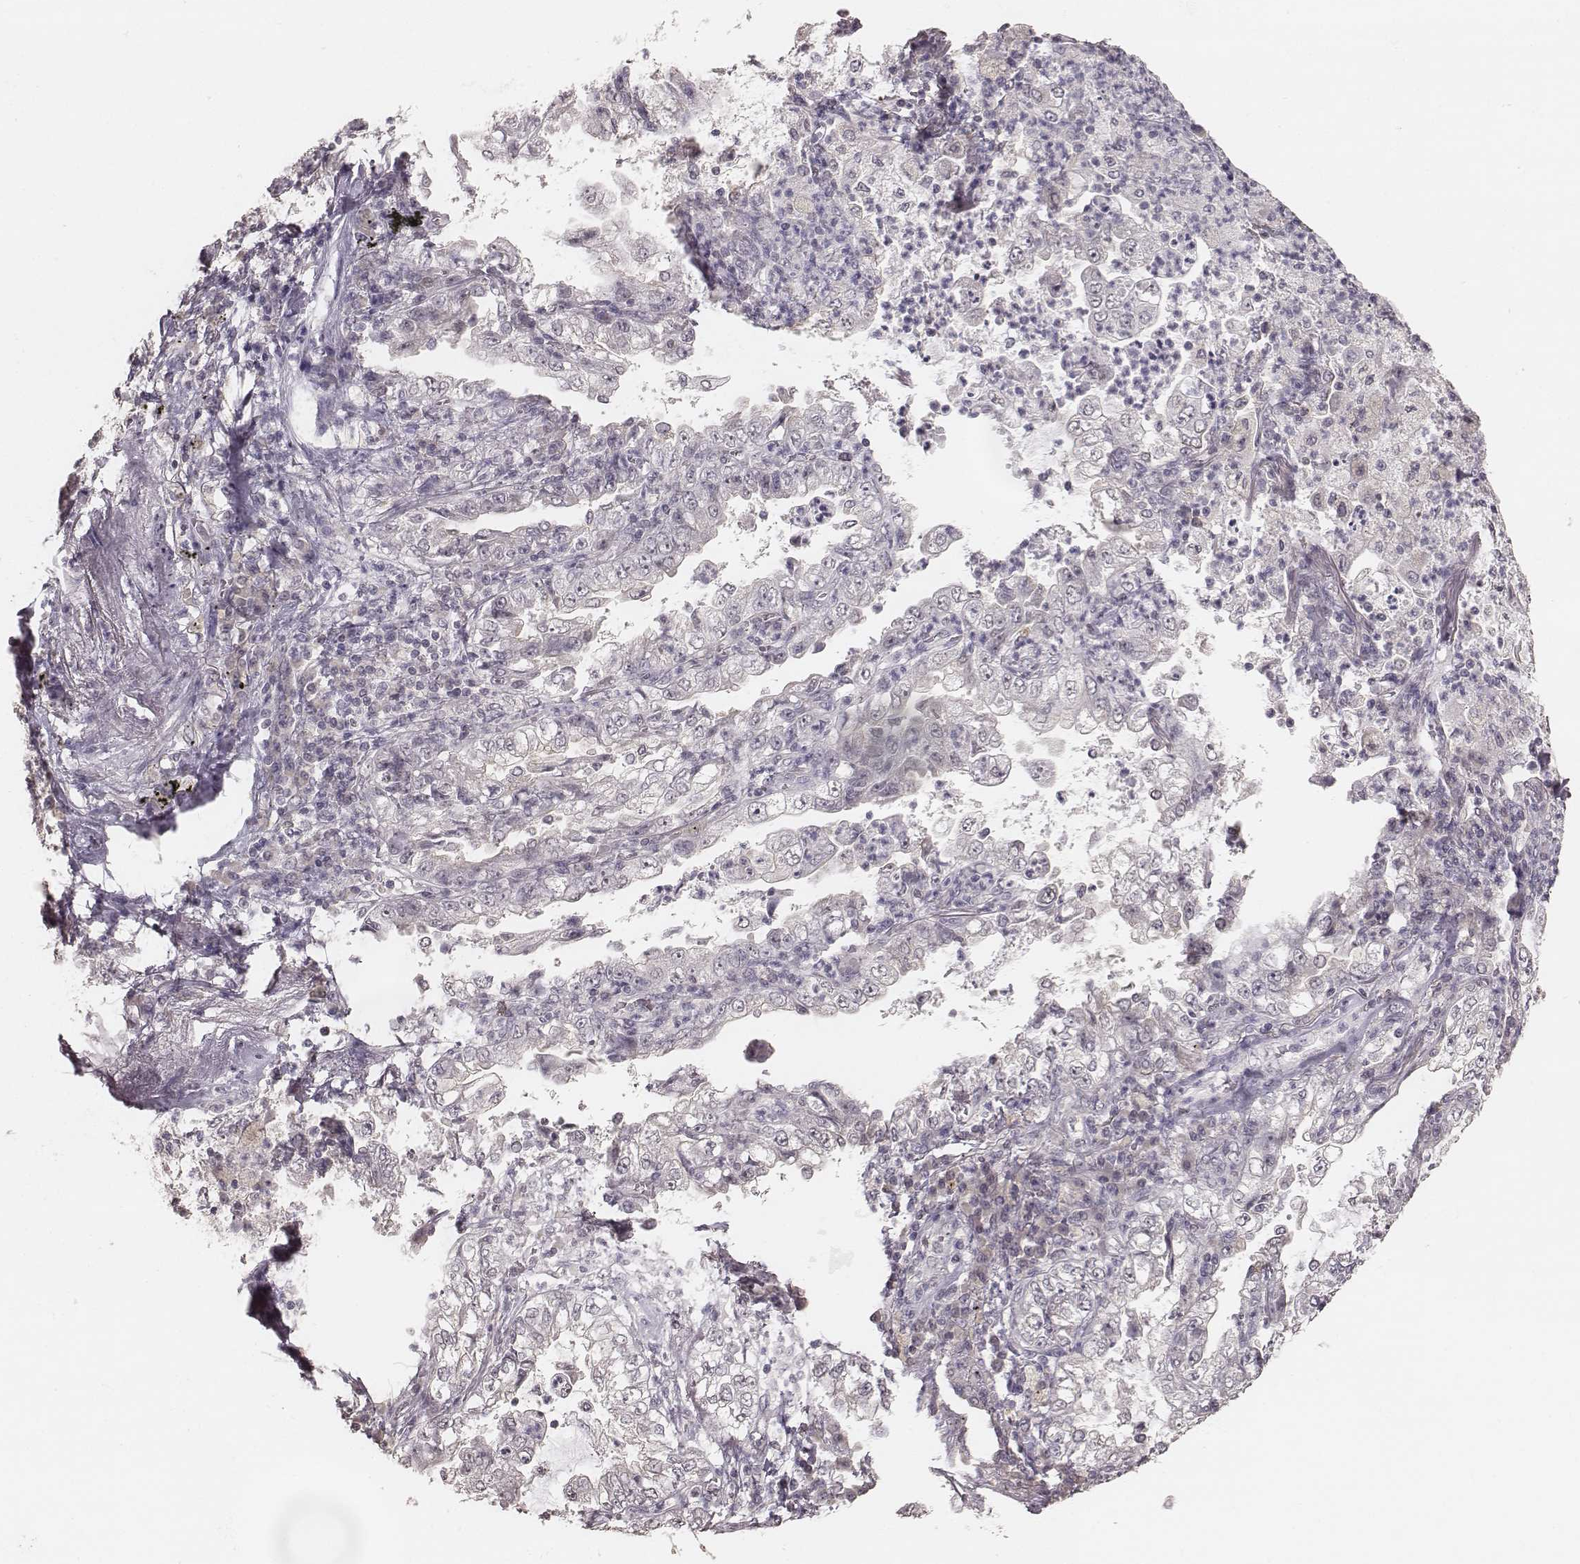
{"staining": {"intensity": "negative", "quantity": "none", "location": "none"}, "tissue": "lung cancer", "cell_type": "Tumor cells", "image_type": "cancer", "snomed": [{"axis": "morphology", "description": "Adenocarcinoma, NOS"}, {"axis": "topography", "description": "Lung"}], "caption": "This is an IHC image of human lung adenocarcinoma. There is no staining in tumor cells.", "gene": "LY6K", "patient": {"sex": "female", "age": 73}}